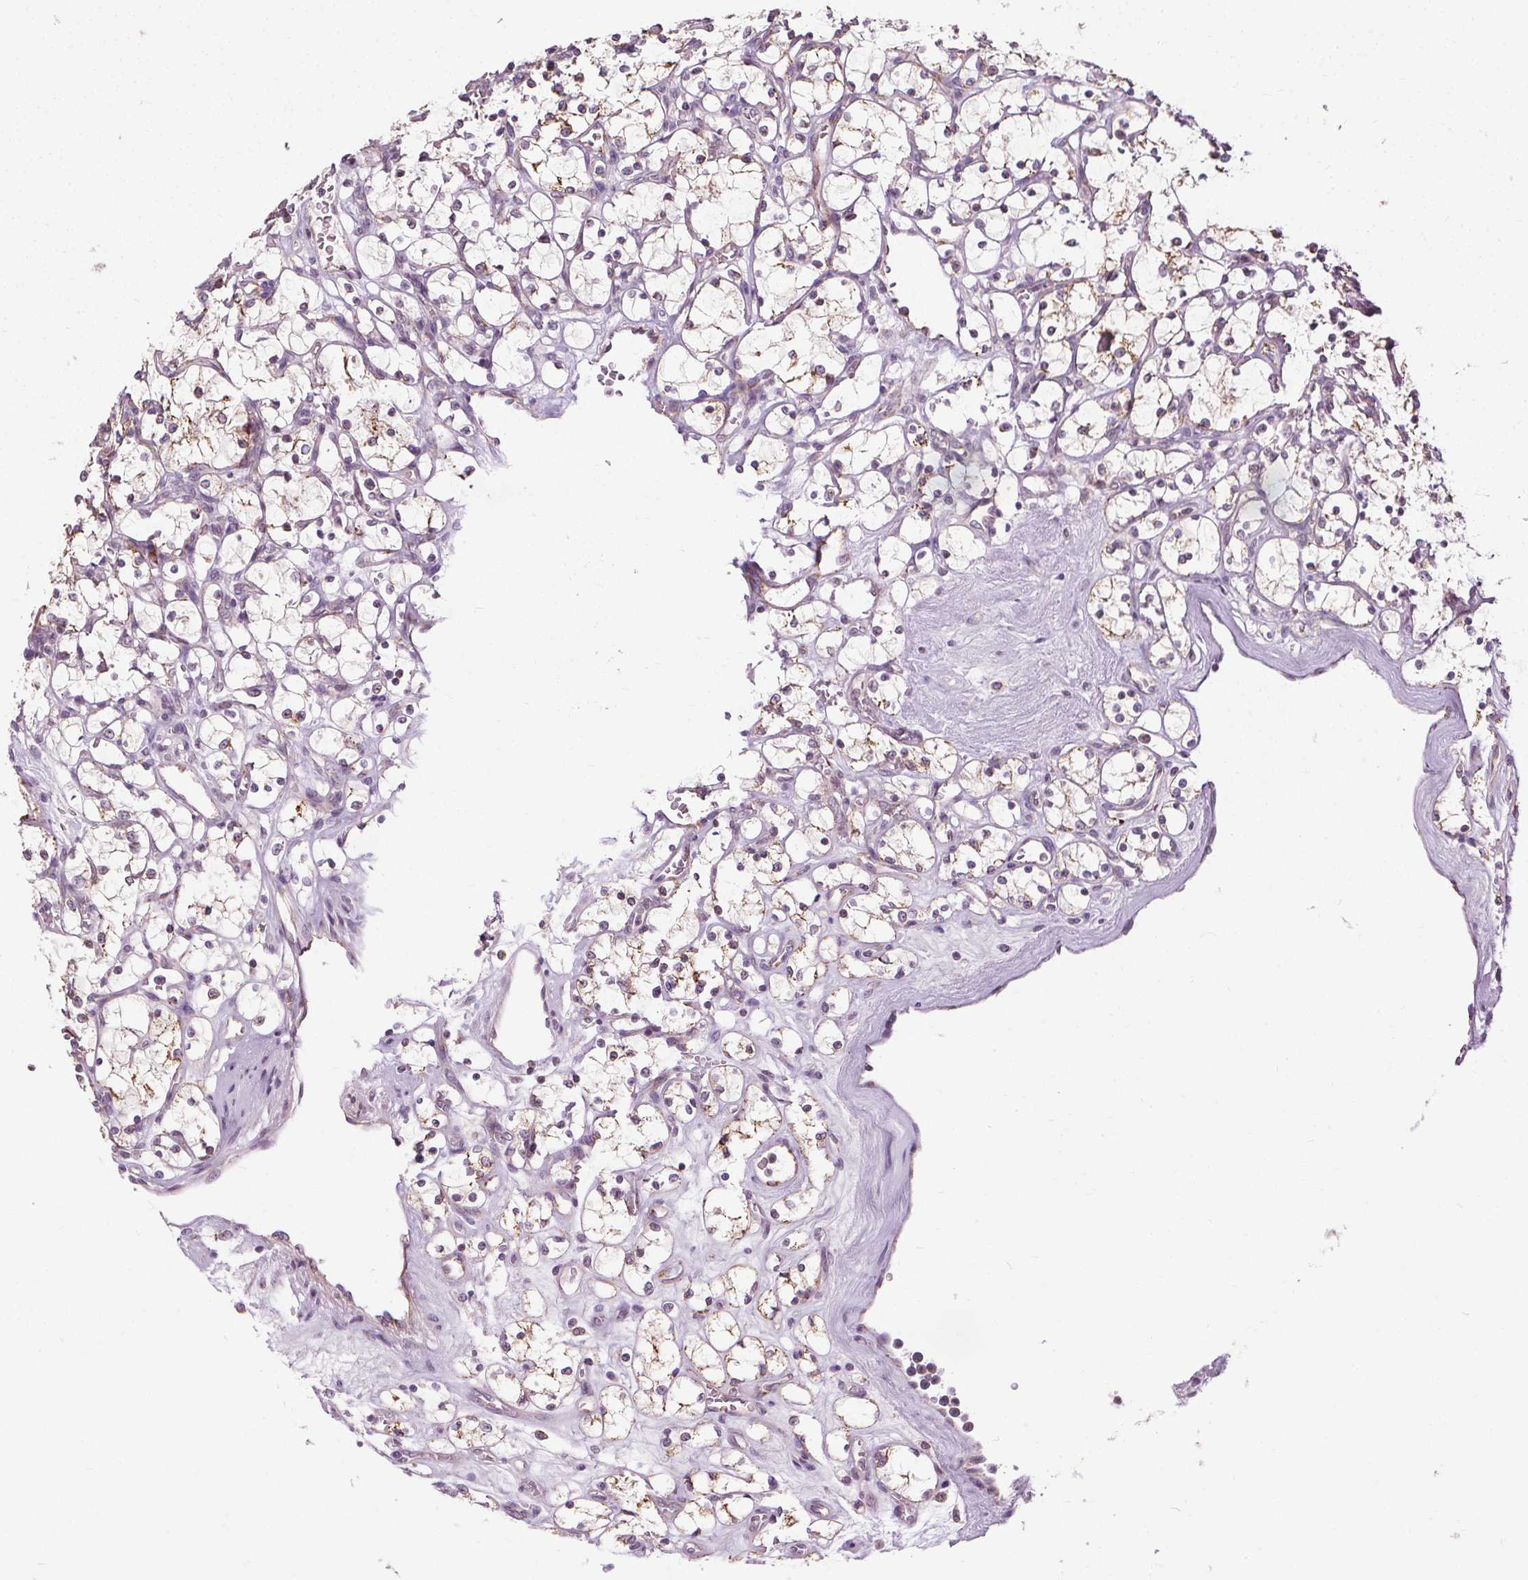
{"staining": {"intensity": "moderate", "quantity": "<25%", "location": "cytoplasmic/membranous"}, "tissue": "renal cancer", "cell_type": "Tumor cells", "image_type": "cancer", "snomed": [{"axis": "morphology", "description": "Adenocarcinoma, NOS"}, {"axis": "topography", "description": "Kidney"}], "caption": "High-power microscopy captured an immunohistochemistry (IHC) histopathology image of renal adenocarcinoma, revealing moderate cytoplasmic/membranous positivity in about <25% of tumor cells.", "gene": "LFNG", "patient": {"sex": "female", "age": 69}}